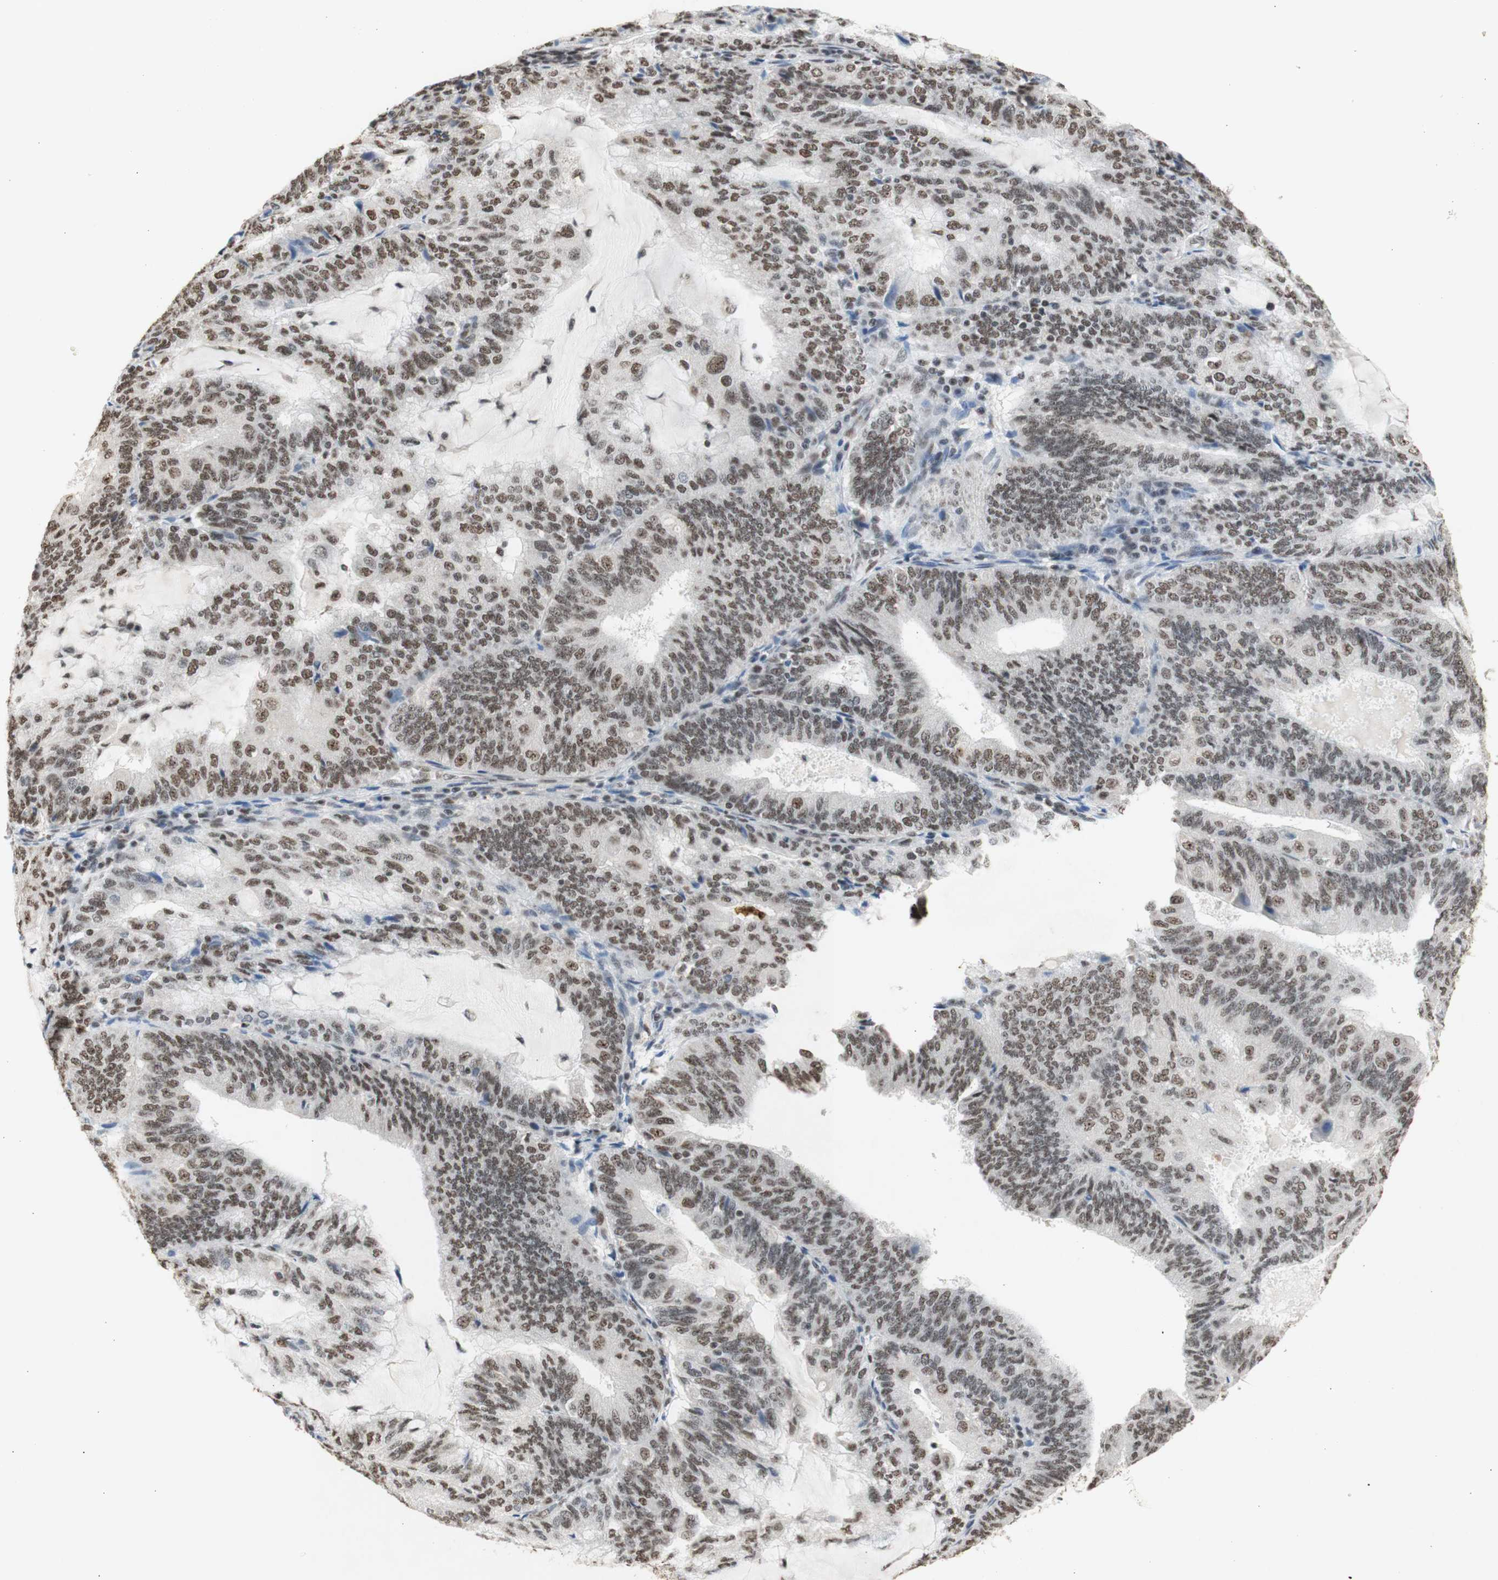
{"staining": {"intensity": "moderate", "quantity": ">75%", "location": "cytoplasmic/membranous"}, "tissue": "endometrial cancer", "cell_type": "Tumor cells", "image_type": "cancer", "snomed": [{"axis": "morphology", "description": "Adenocarcinoma, NOS"}, {"axis": "topography", "description": "Endometrium"}], "caption": "Tumor cells demonstrate moderate cytoplasmic/membranous staining in approximately >75% of cells in endometrial cancer (adenocarcinoma). (brown staining indicates protein expression, while blue staining denotes nuclei).", "gene": "SNRPB", "patient": {"sex": "female", "age": 81}}